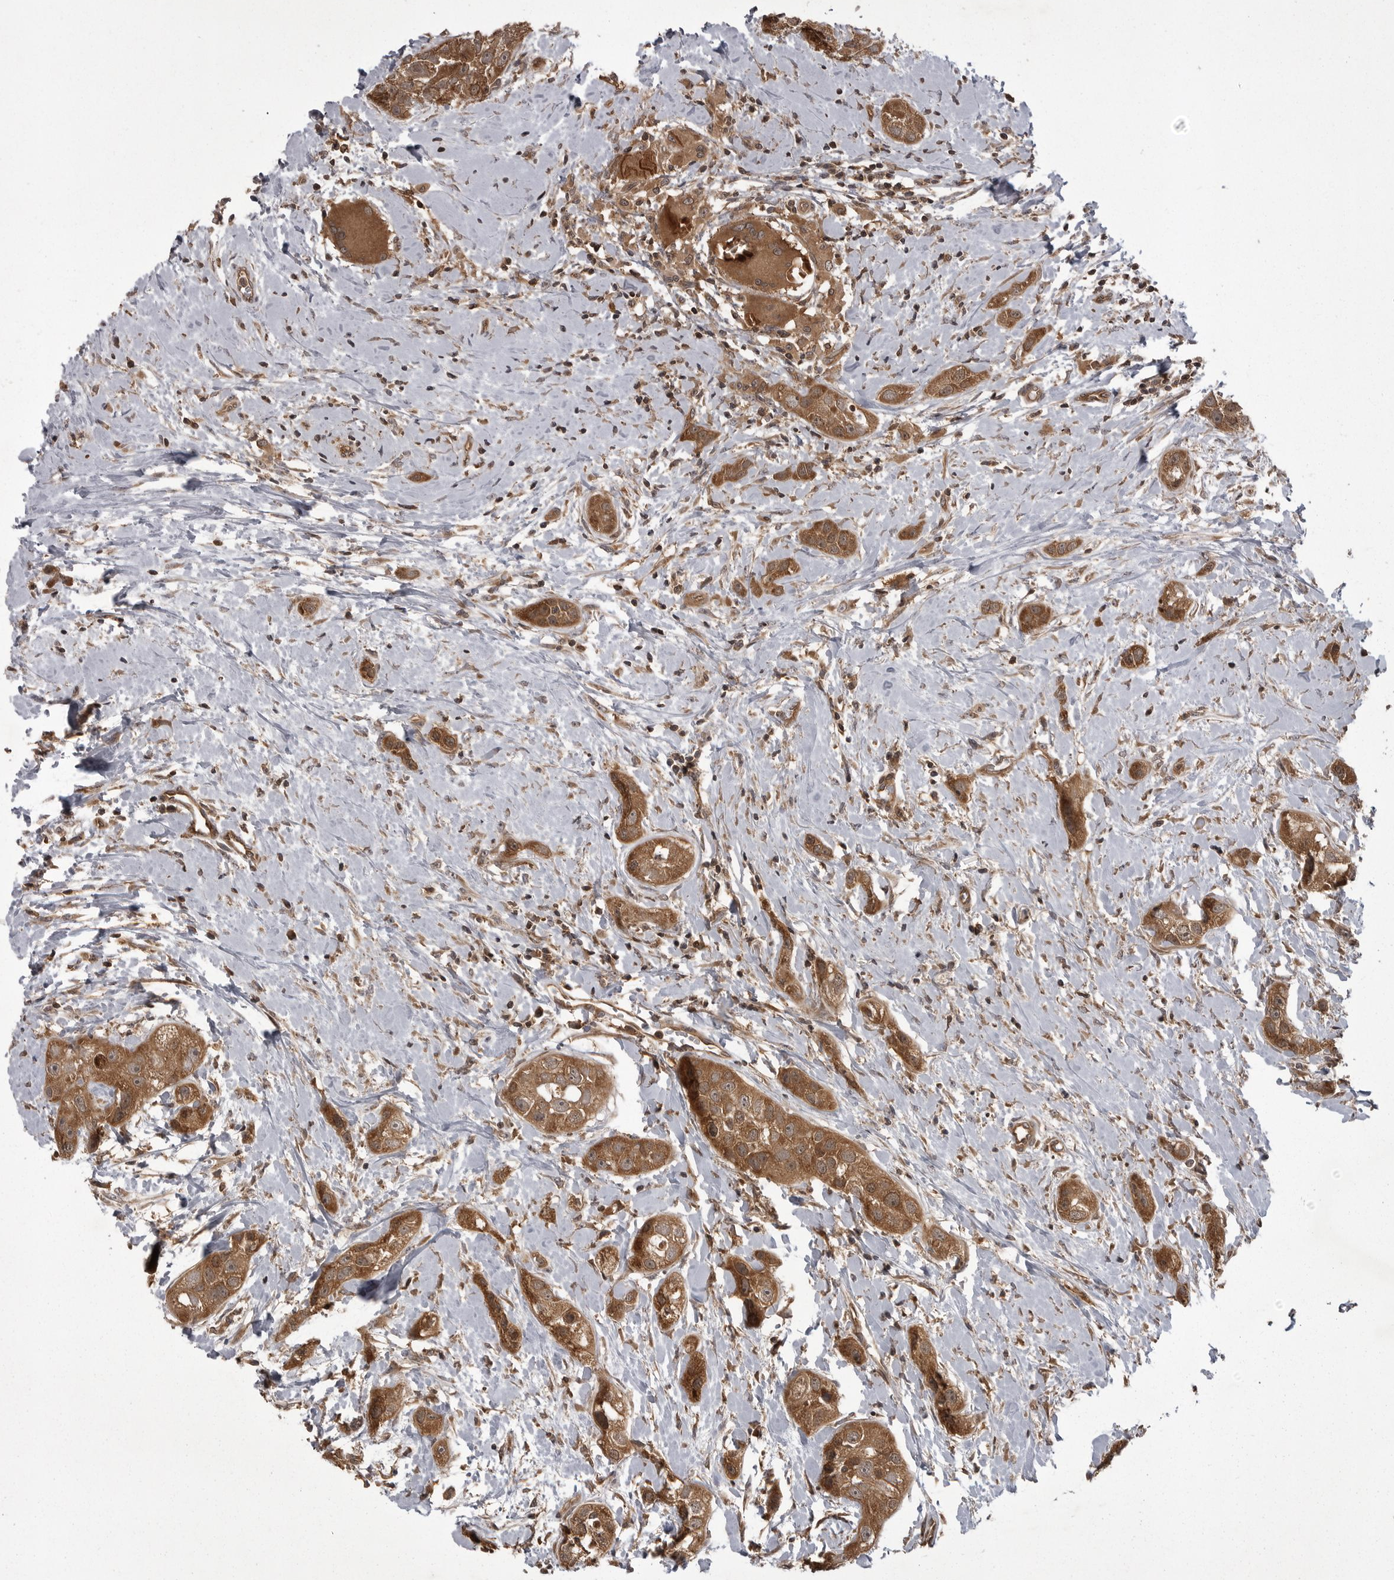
{"staining": {"intensity": "moderate", "quantity": ">75%", "location": "cytoplasmic/membranous"}, "tissue": "head and neck cancer", "cell_type": "Tumor cells", "image_type": "cancer", "snomed": [{"axis": "morphology", "description": "Normal tissue, NOS"}, {"axis": "morphology", "description": "Squamous cell carcinoma, NOS"}, {"axis": "topography", "description": "Skeletal muscle"}, {"axis": "topography", "description": "Head-Neck"}], "caption": "Immunohistochemical staining of human head and neck cancer (squamous cell carcinoma) displays medium levels of moderate cytoplasmic/membranous positivity in approximately >75% of tumor cells.", "gene": "STK24", "patient": {"sex": "male", "age": 51}}